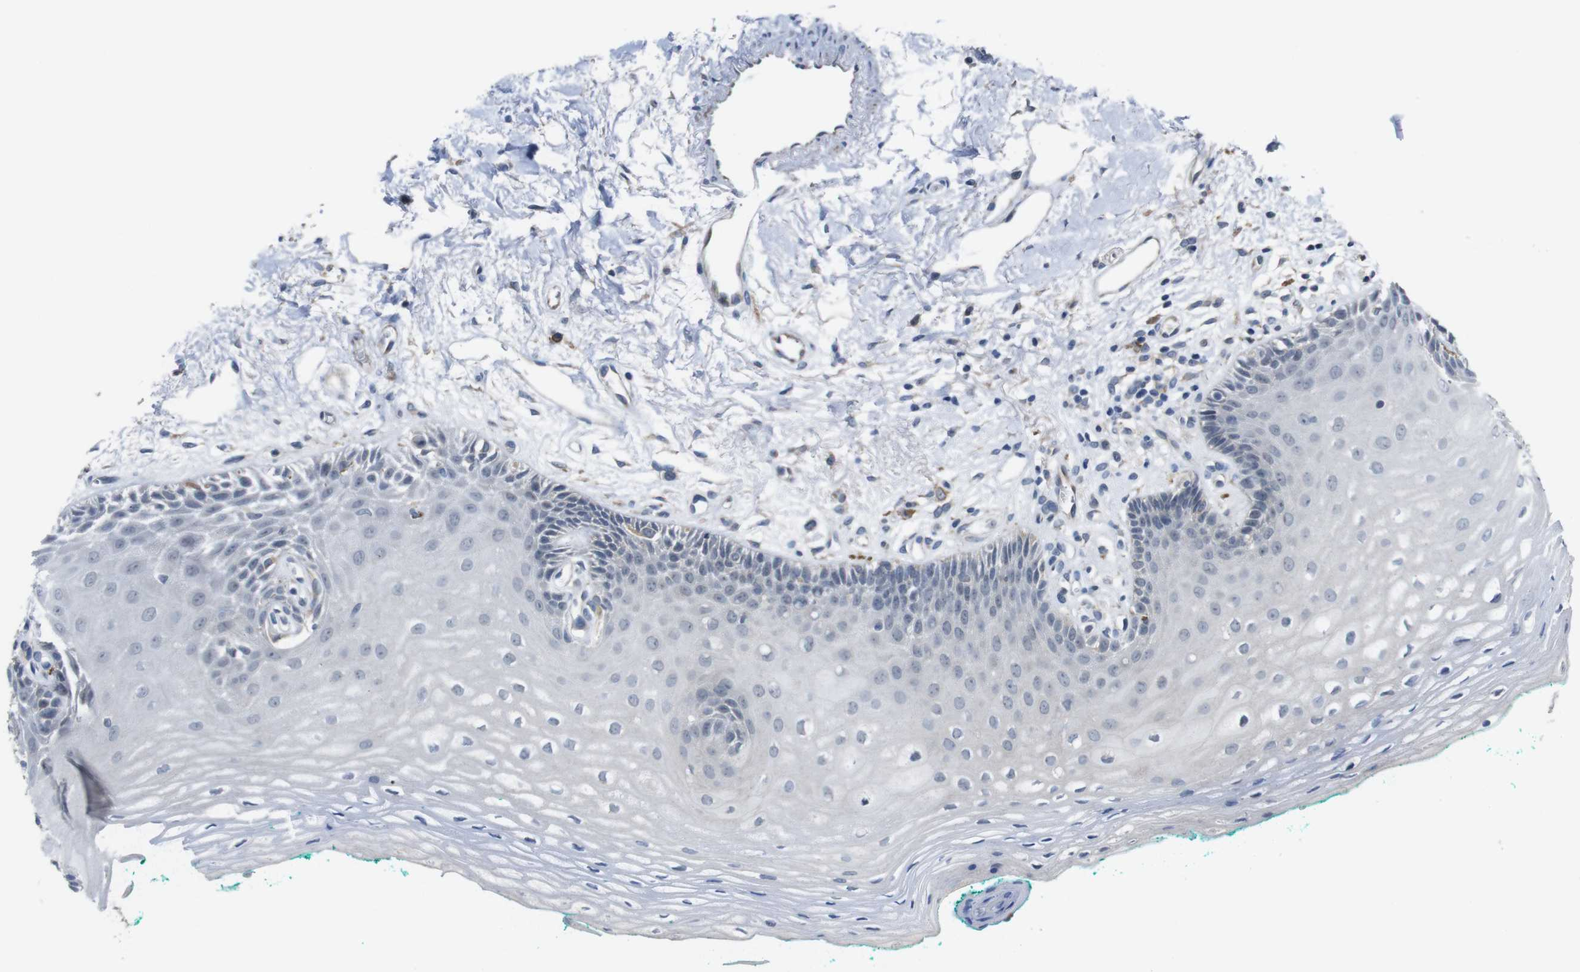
{"staining": {"intensity": "negative", "quantity": "none", "location": "none"}, "tissue": "oral mucosa", "cell_type": "Squamous epithelial cells", "image_type": "normal", "snomed": [{"axis": "morphology", "description": "Normal tissue, NOS"}, {"axis": "topography", "description": "Skeletal muscle"}, {"axis": "topography", "description": "Oral tissue"}, {"axis": "topography", "description": "Peripheral nerve tissue"}], "caption": "There is no significant expression in squamous epithelial cells of oral mucosa. (Brightfield microscopy of DAB immunohistochemistry at high magnification).", "gene": "CDH22", "patient": {"sex": "female", "age": 84}}